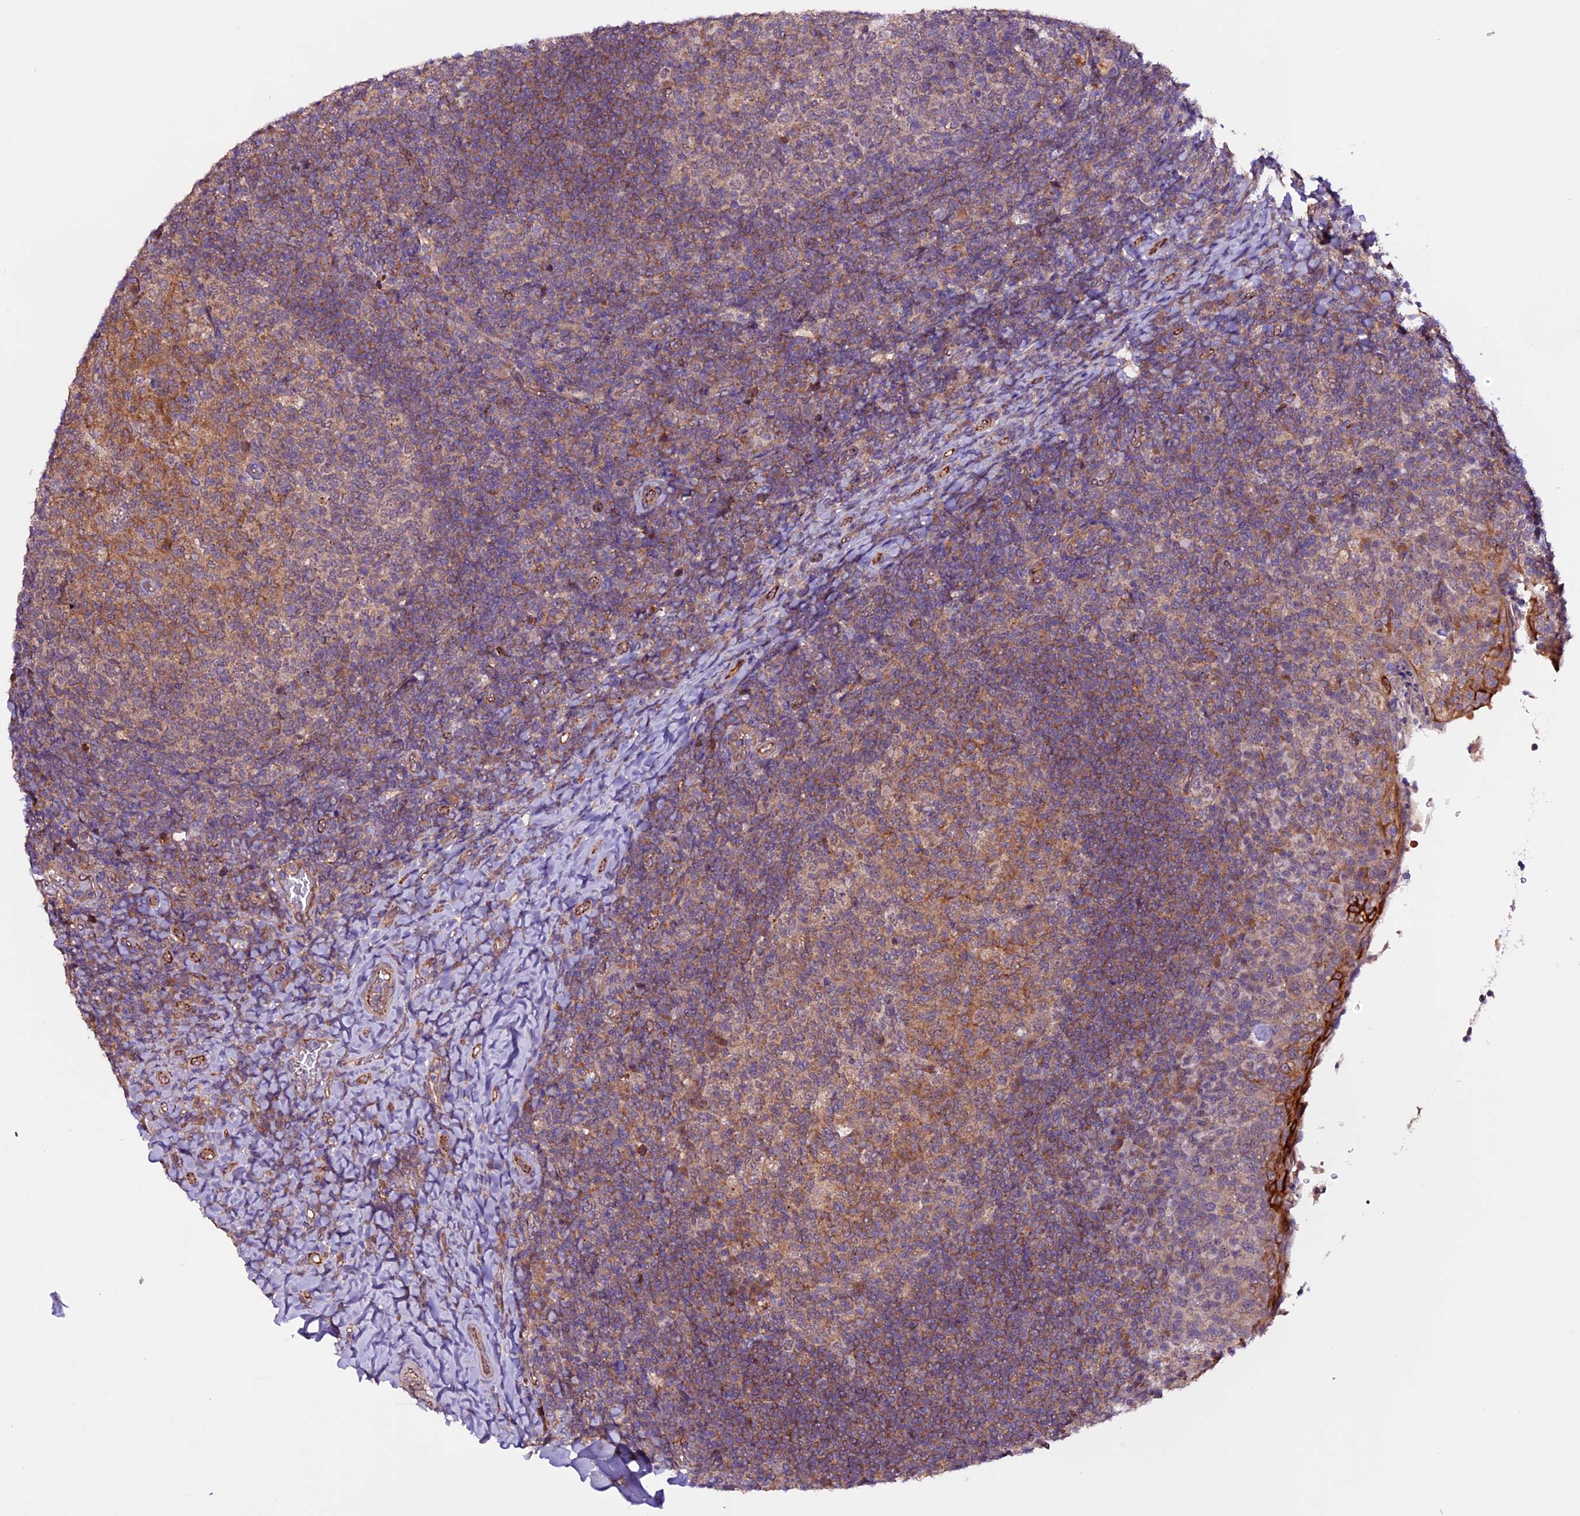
{"staining": {"intensity": "moderate", "quantity": "25%-75%", "location": "cytoplasmic/membranous"}, "tissue": "tonsil", "cell_type": "Germinal center cells", "image_type": "normal", "snomed": [{"axis": "morphology", "description": "Normal tissue, NOS"}, {"axis": "topography", "description": "Tonsil"}], "caption": "Moderate cytoplasmic/membranous protein expression is seen in about 25%-75% of germinal center cells in tonsil.", "gene": "RINL", "patient": {"sex": "female", "age": 10}}